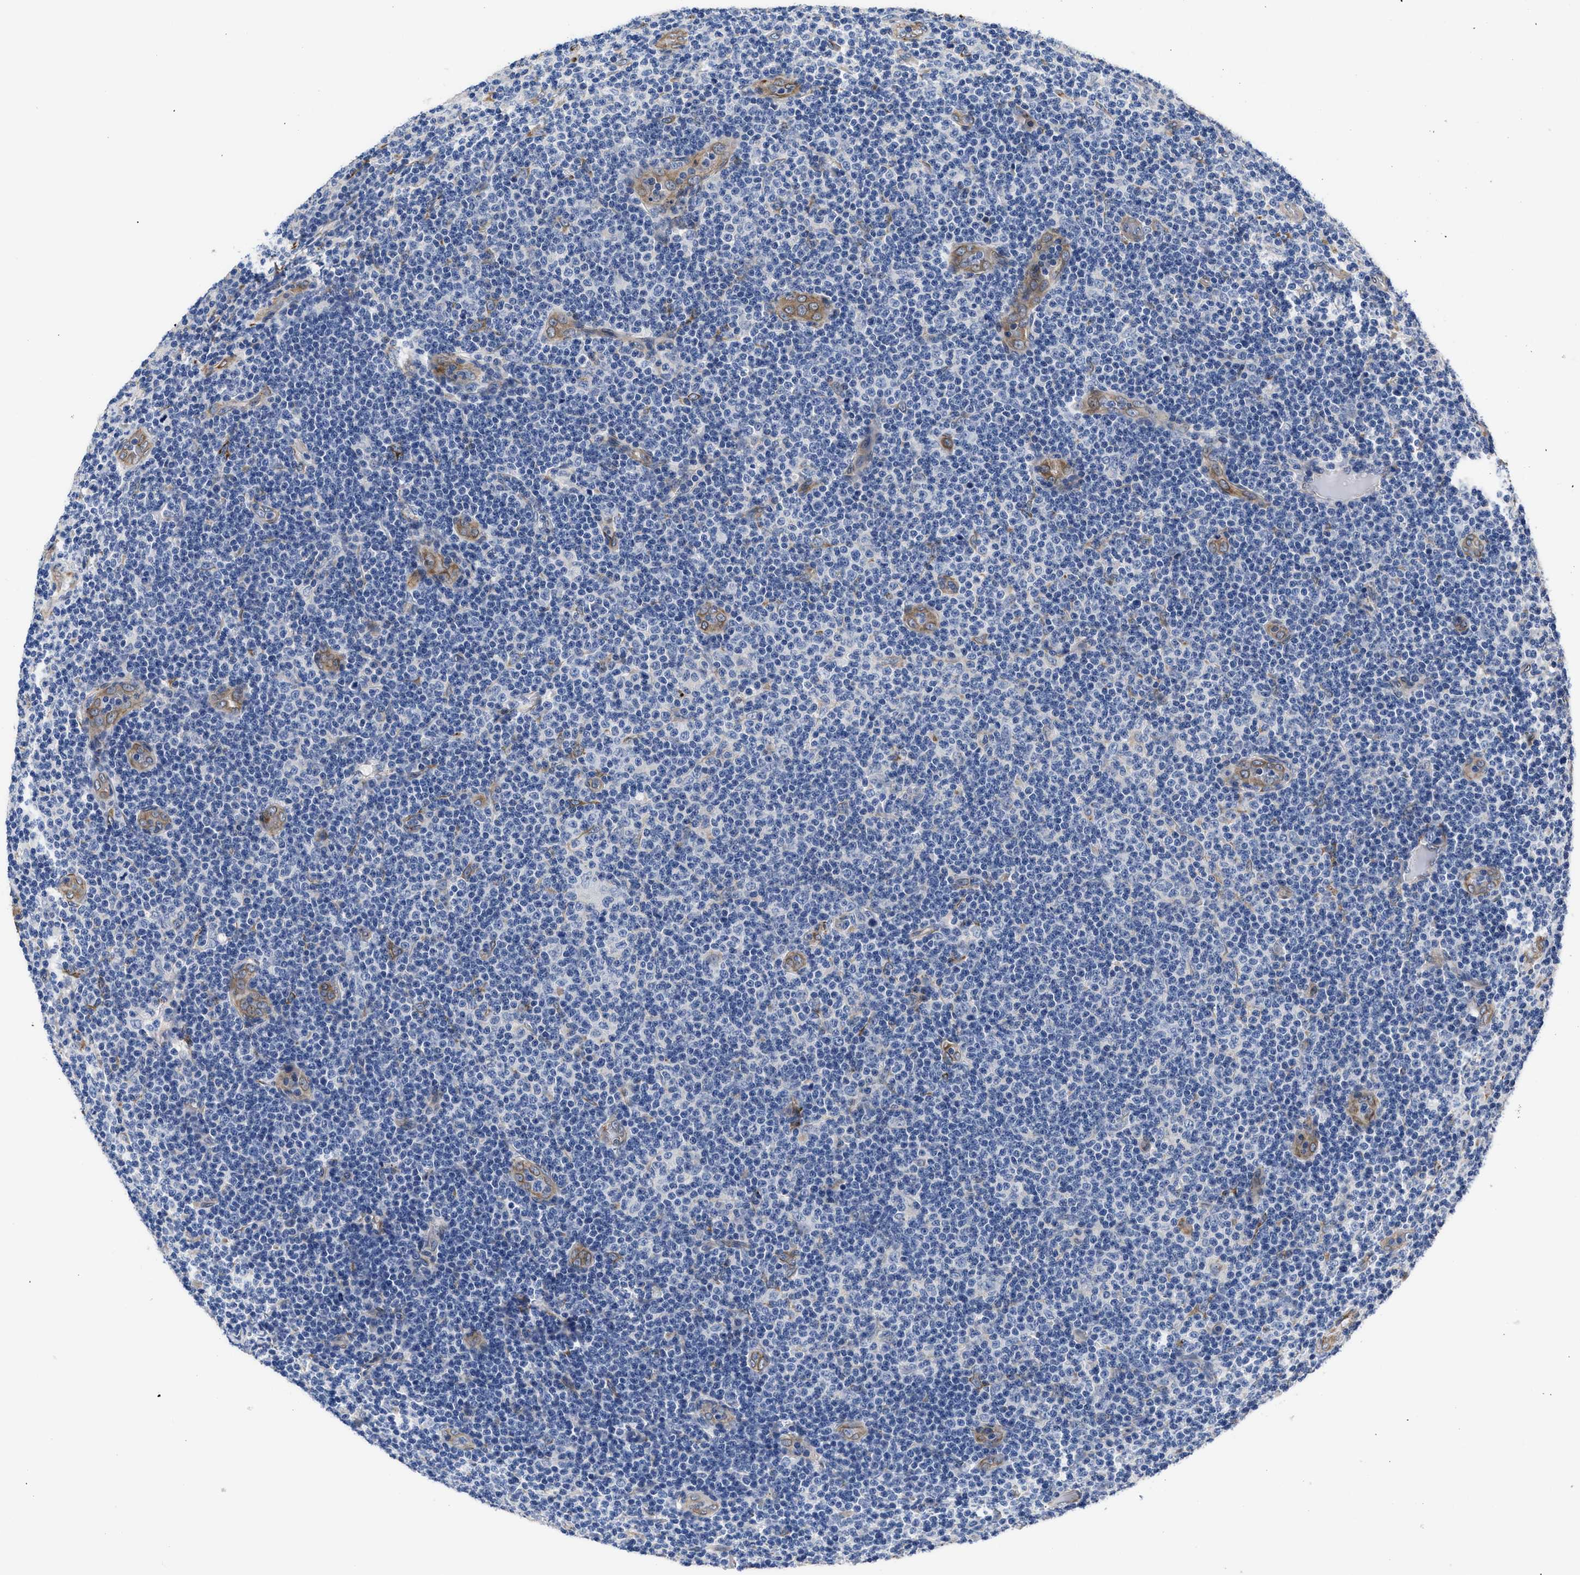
{"staining": {"intensity": "negative", "quantity": "none", "location": "none"}, "tissue": "lymphoma", "cell_type": "Tumor cells", "image_type": "cancer", "snomed": [{"axis": "morphology", "description": "Malignant lymphoma, non-Hodgkin's type, Low grade"}, {"axis": "topography", "description": "Lymph node"}], "caption": "High power microscopy micrograph of an immunohistochemistry histopathology image of low-grade malignant lymphoma, non-Hodgkin's type, revealing no significant positivity in tumor cells.", "gene": "SQLE", "patient": {"sex": "male", "age": 83}}